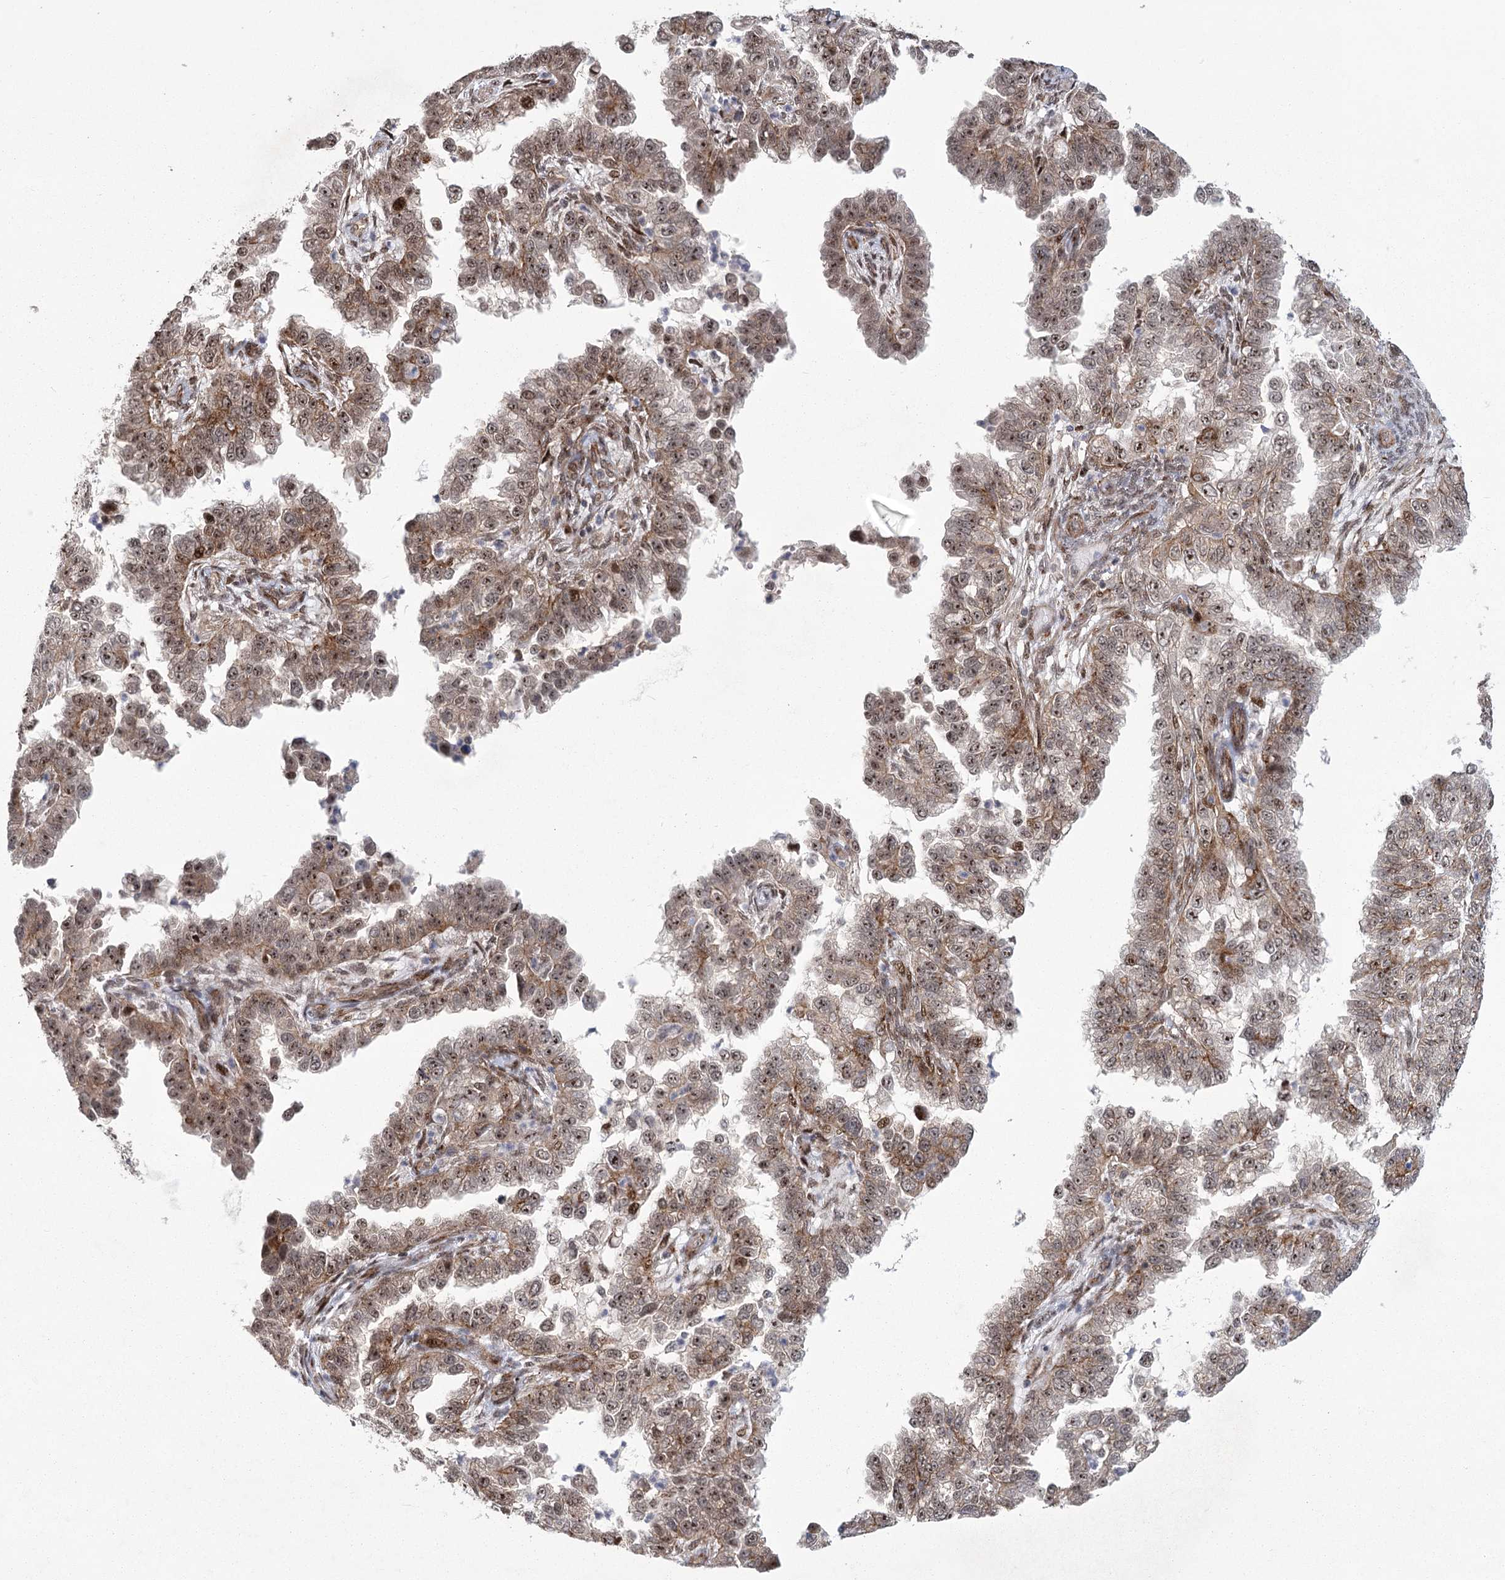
{"staining": {"intensity": "moderate", "quantity": ">75%", "location": "cytoplasmic/membranous,nuclear"}, "tissue": "endometrial cancer", "cell_type": "Tumor cells", "image_type": "cancer", "snomed": [{"axis": "morphology", "description": "Adenocarcinoma, NOS"}, {"axis": "topography", "description": "Endometrium"}], "caption": "Approximately >75% of tumor cells in human adenocarcinoma (endometrial) show moderate cytoplasmic/membranous and nuclear protein expression as visualized by brown immunohistochemical staining.", "gene": "PARM1", "patient": {"sex": "female", "age": 85}}